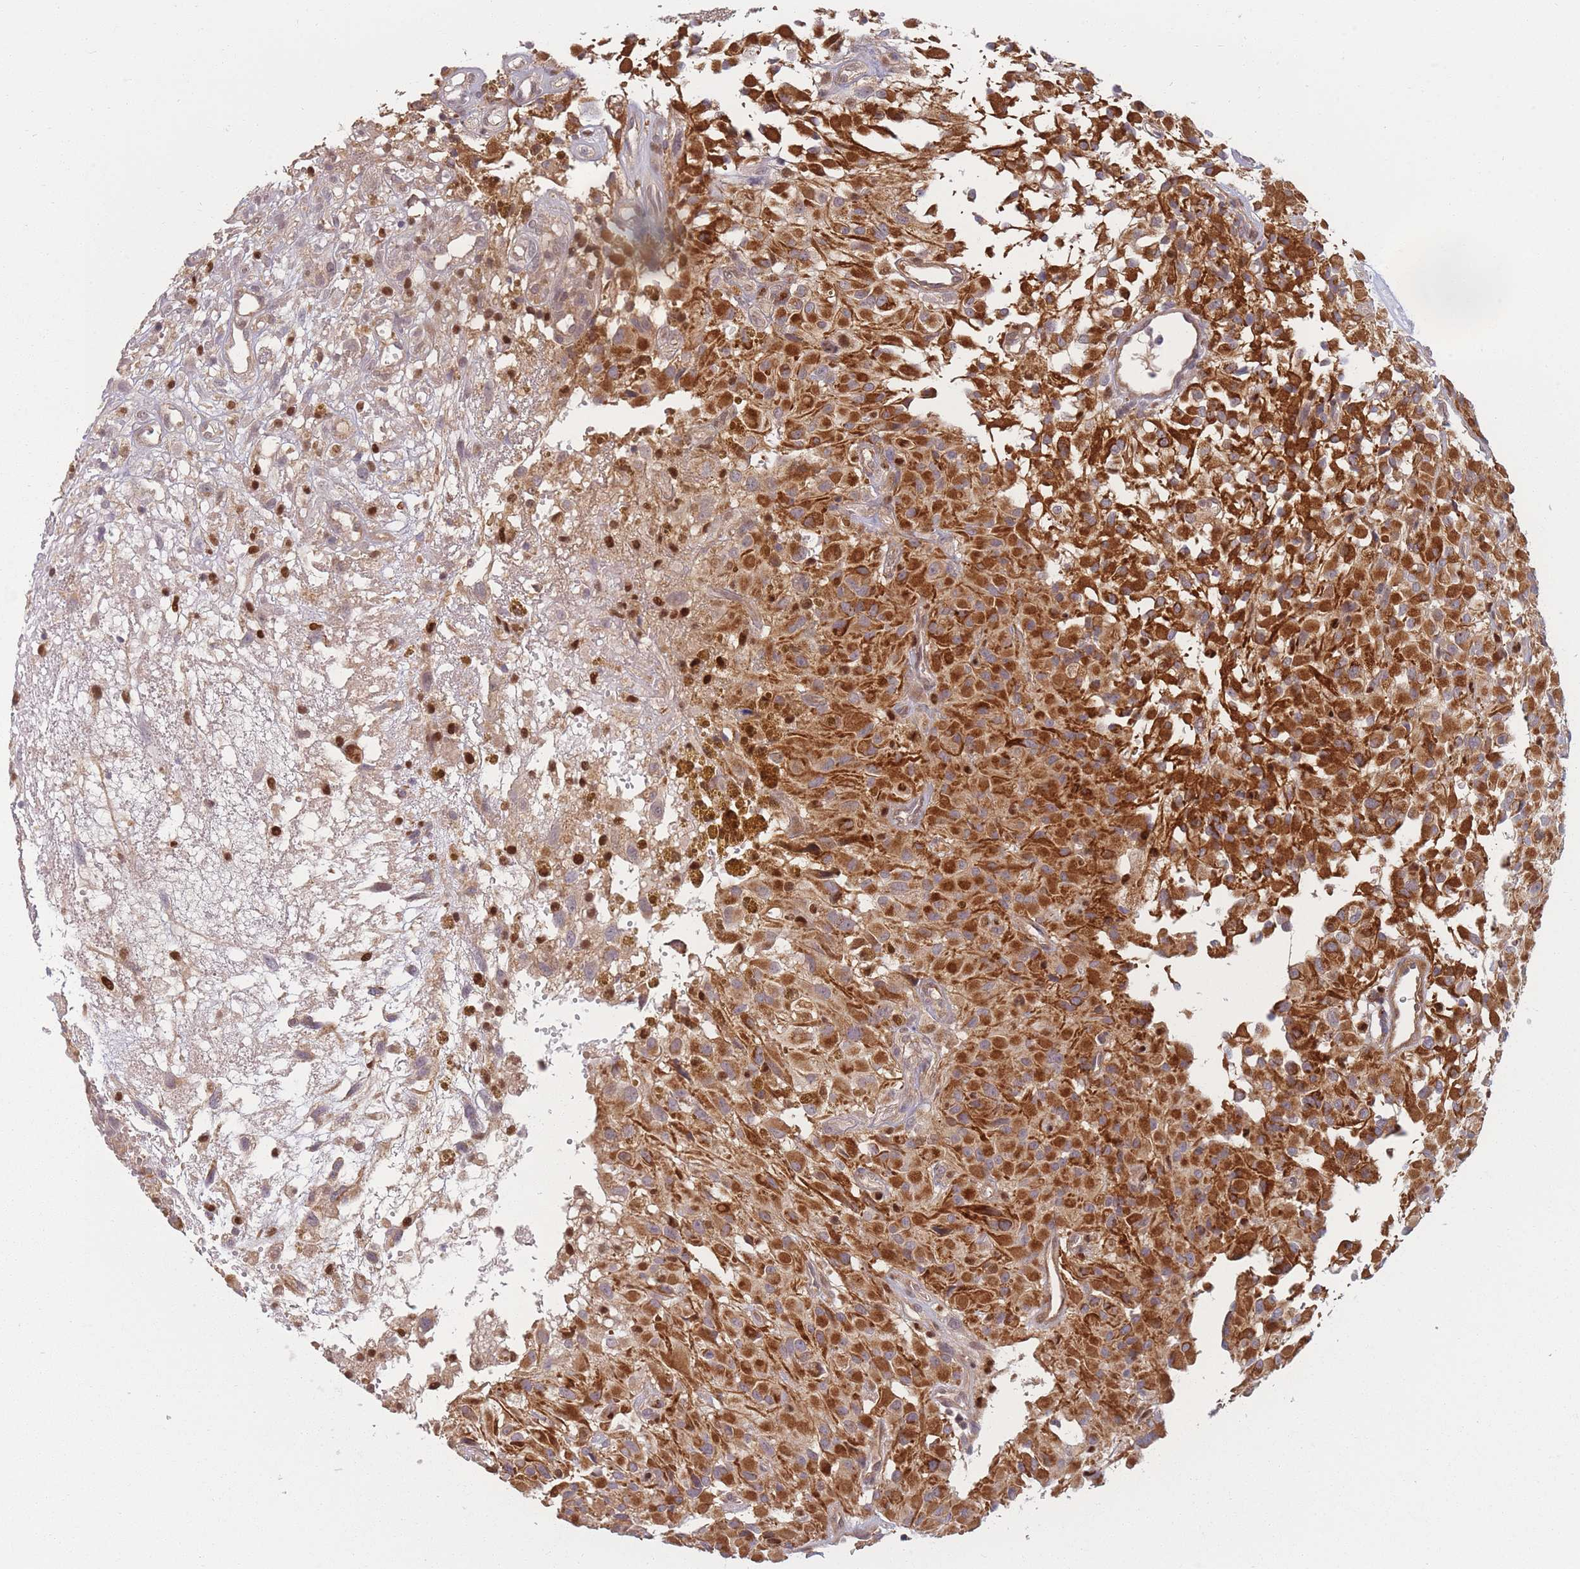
{"staining": {"intensity": "strong", "quantity": ">75%", "location": "cytoplasmic/membranous"}, "tissue": "glioma", "cell_type": "Tumor cells", "image_type": "cancer", "snomed": [{"axis": "morphology", "description": "Glioma, malignant, High grade"}, {"axis": "topography", "description": "Brain"}], "caption": "A photomicrograph showing strong cytoplasmic/membranous staining in about >75% of tumor cells in glioma, as visualized by brown immunohistochemical staining.", "gene": "FAM153A", "patient": {"sex": "female", "age": 59}}